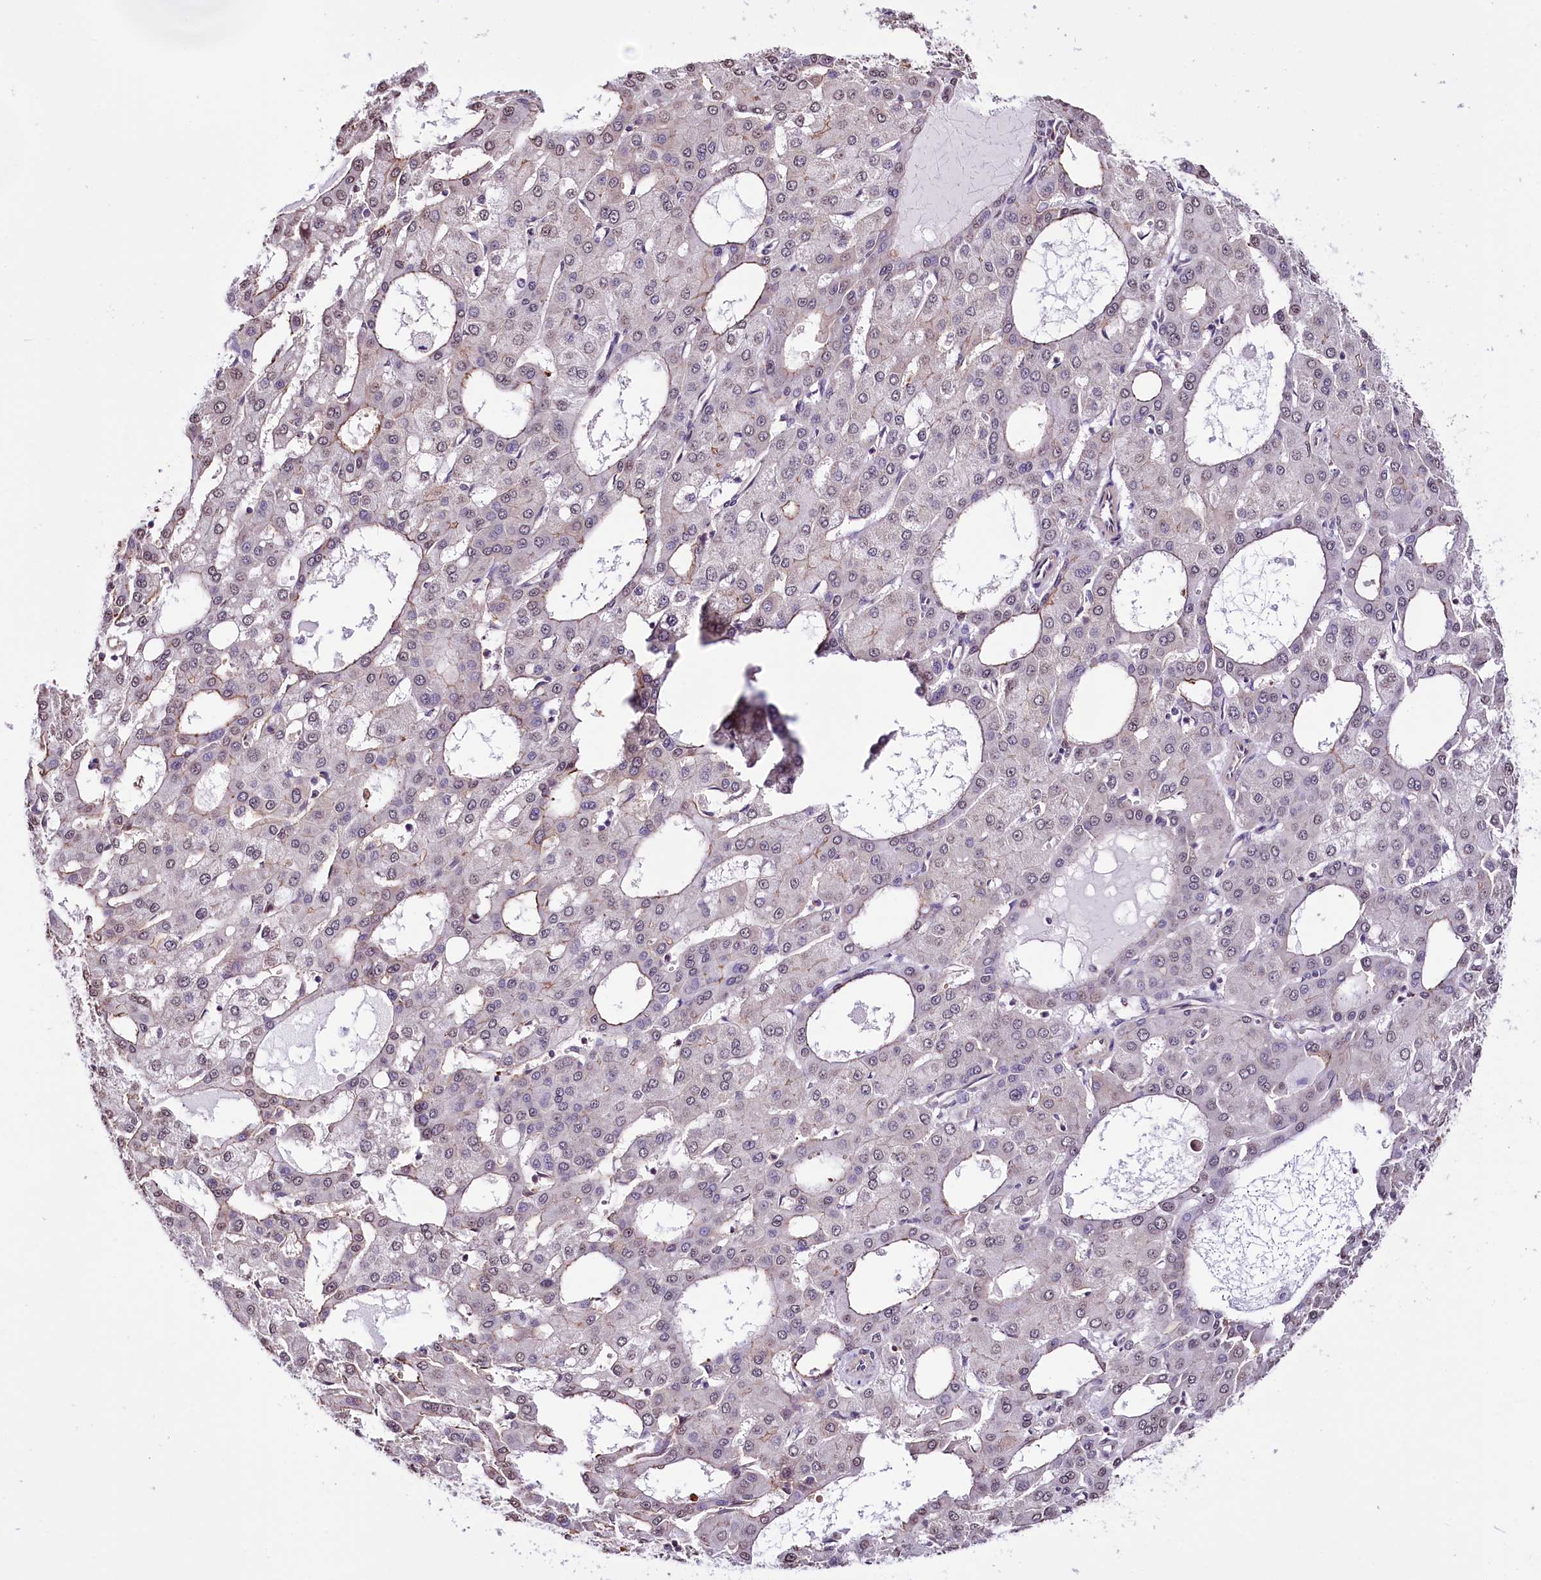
{"staining": {"intensity": "negative", "quantity": "none", "location": "none"}, "tissue": "liver cancer", "cell_type": "Tumor cells", "image_type": "cancer", "snomed": [{"axis": "morphology", "description": "Carcinoma, Hepatocellular, NOS"}, {"axis": "topography", "description": "Liver"}], "caption": "IHC of liver cancer (hepatocellular carcinoma) reveals no expression in tumor cells.", "gene": "ST7", "patient": {"sex": "male", "age": 47}}